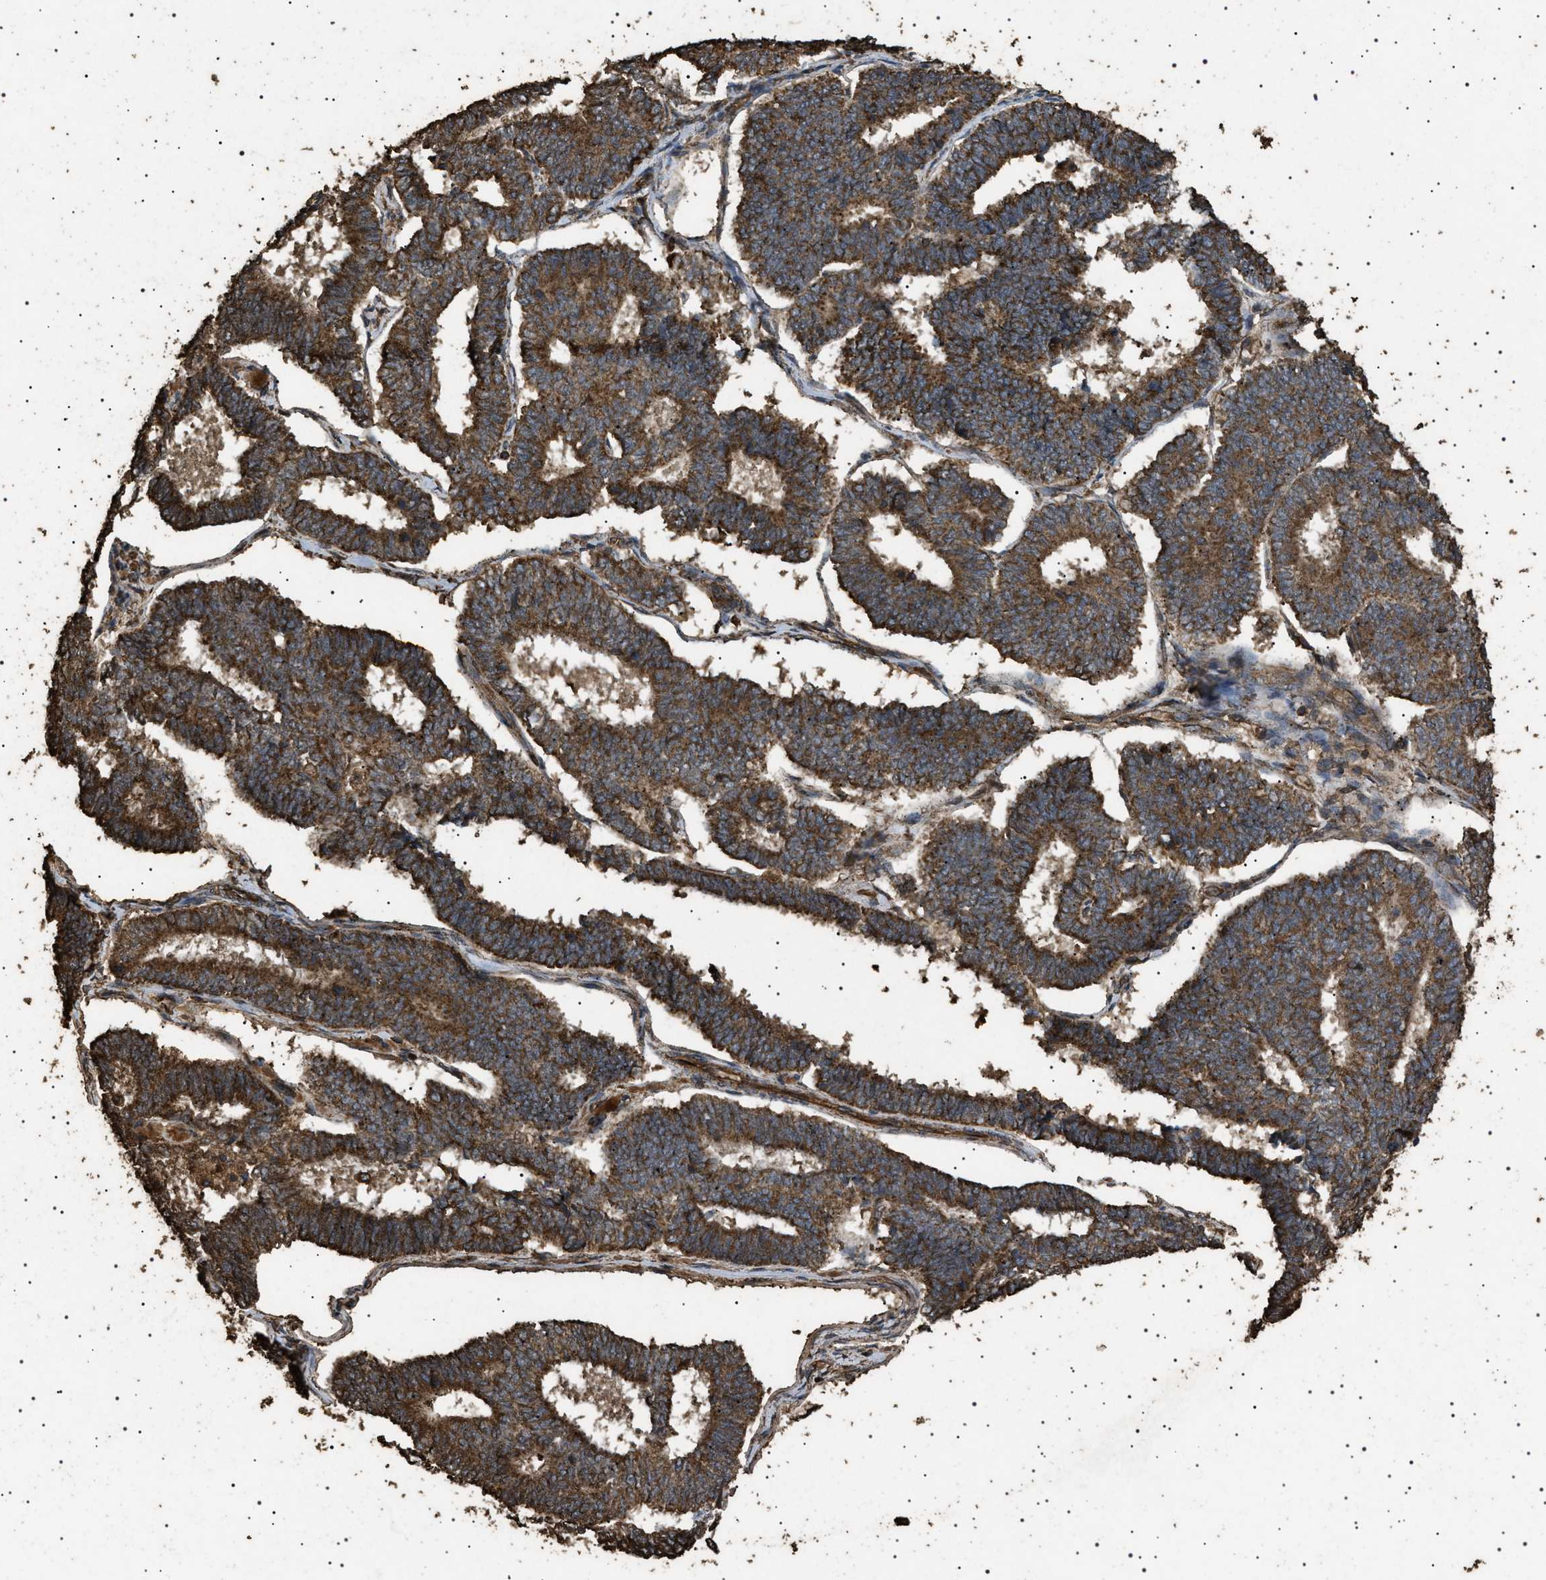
{"staining": {"intensity": "strong", "quantity": ">75%", "location": "cytoplasmic/membranous"}, "tissue": "endometrial cancer", "cell_type": "Tumor cells", "image_type": "cancer", "snomed": [{"axis": "morphology", "description": "Adenocarcinoma, NOS"}, {"axis": "topography", "description": "Endometrium"}], "caption": "This is a micrograph of IHC staining of adenocarcinoma (endometrial), which shows strong expression in the cytoplasmic/membranous of tumor cells.", "gene": "CYRIA", "patient": {"sex": "female", "age": 70}}